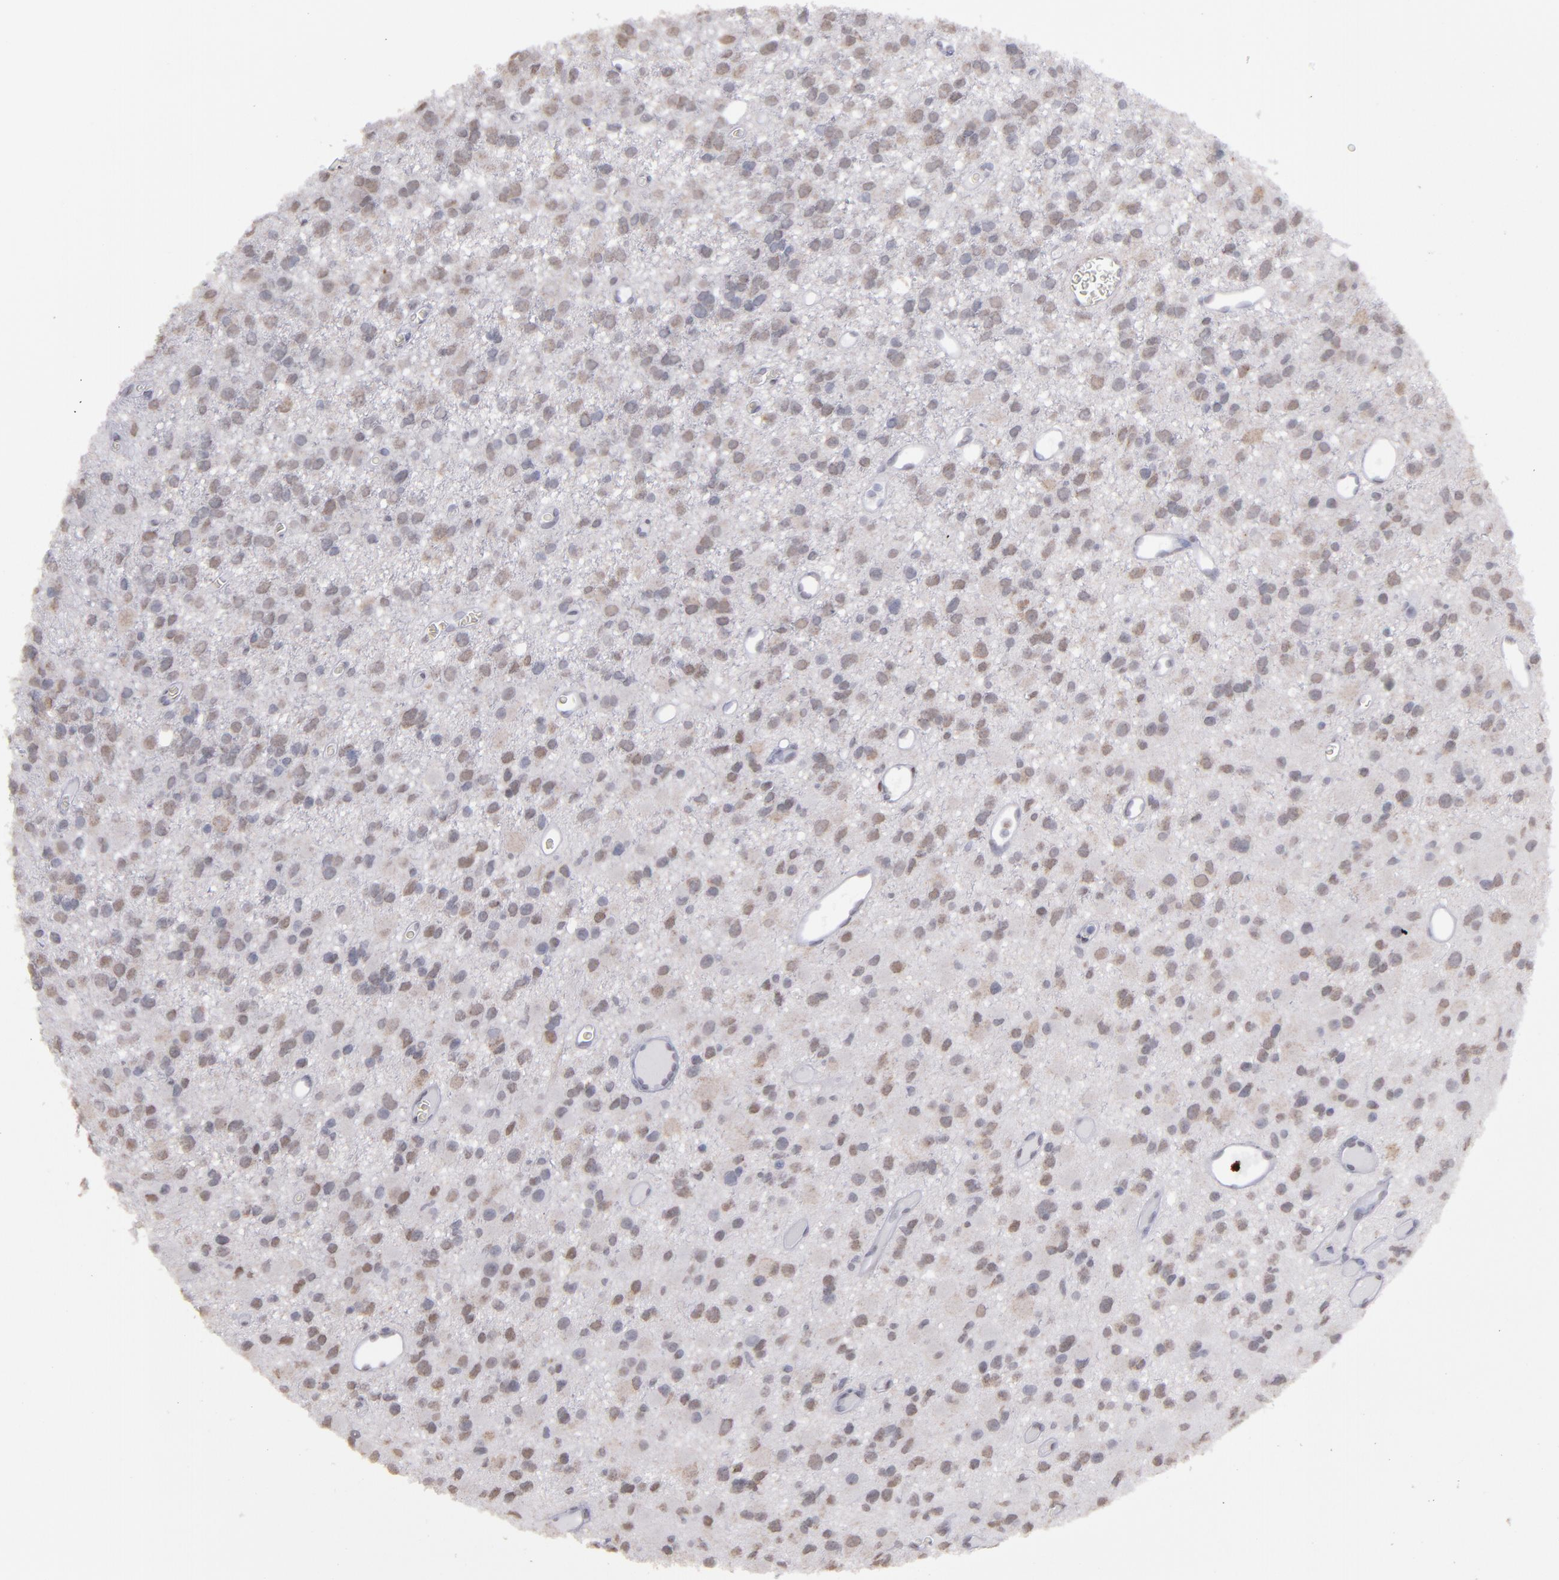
{"staining": {"intensity": "weak", "quantity": "25%-75%", "location": "nuclear"}, "tissue": "glioma", "cell_type": "Tumor cells", "image_type": "cancer", "snomed": [{"axis": "morphology", "description": "Glioma, malignant, Low grade"}, {"axis": "topography", "description": "Brain"}], "caption": "This image reveals immunohistochemistry staining of malignant low-grade glioma, with low weak nuclear expression in about 25%-75% of tumor cells.", "gene": "IRF4", "patient": {"sex": "male", "age": 42}}